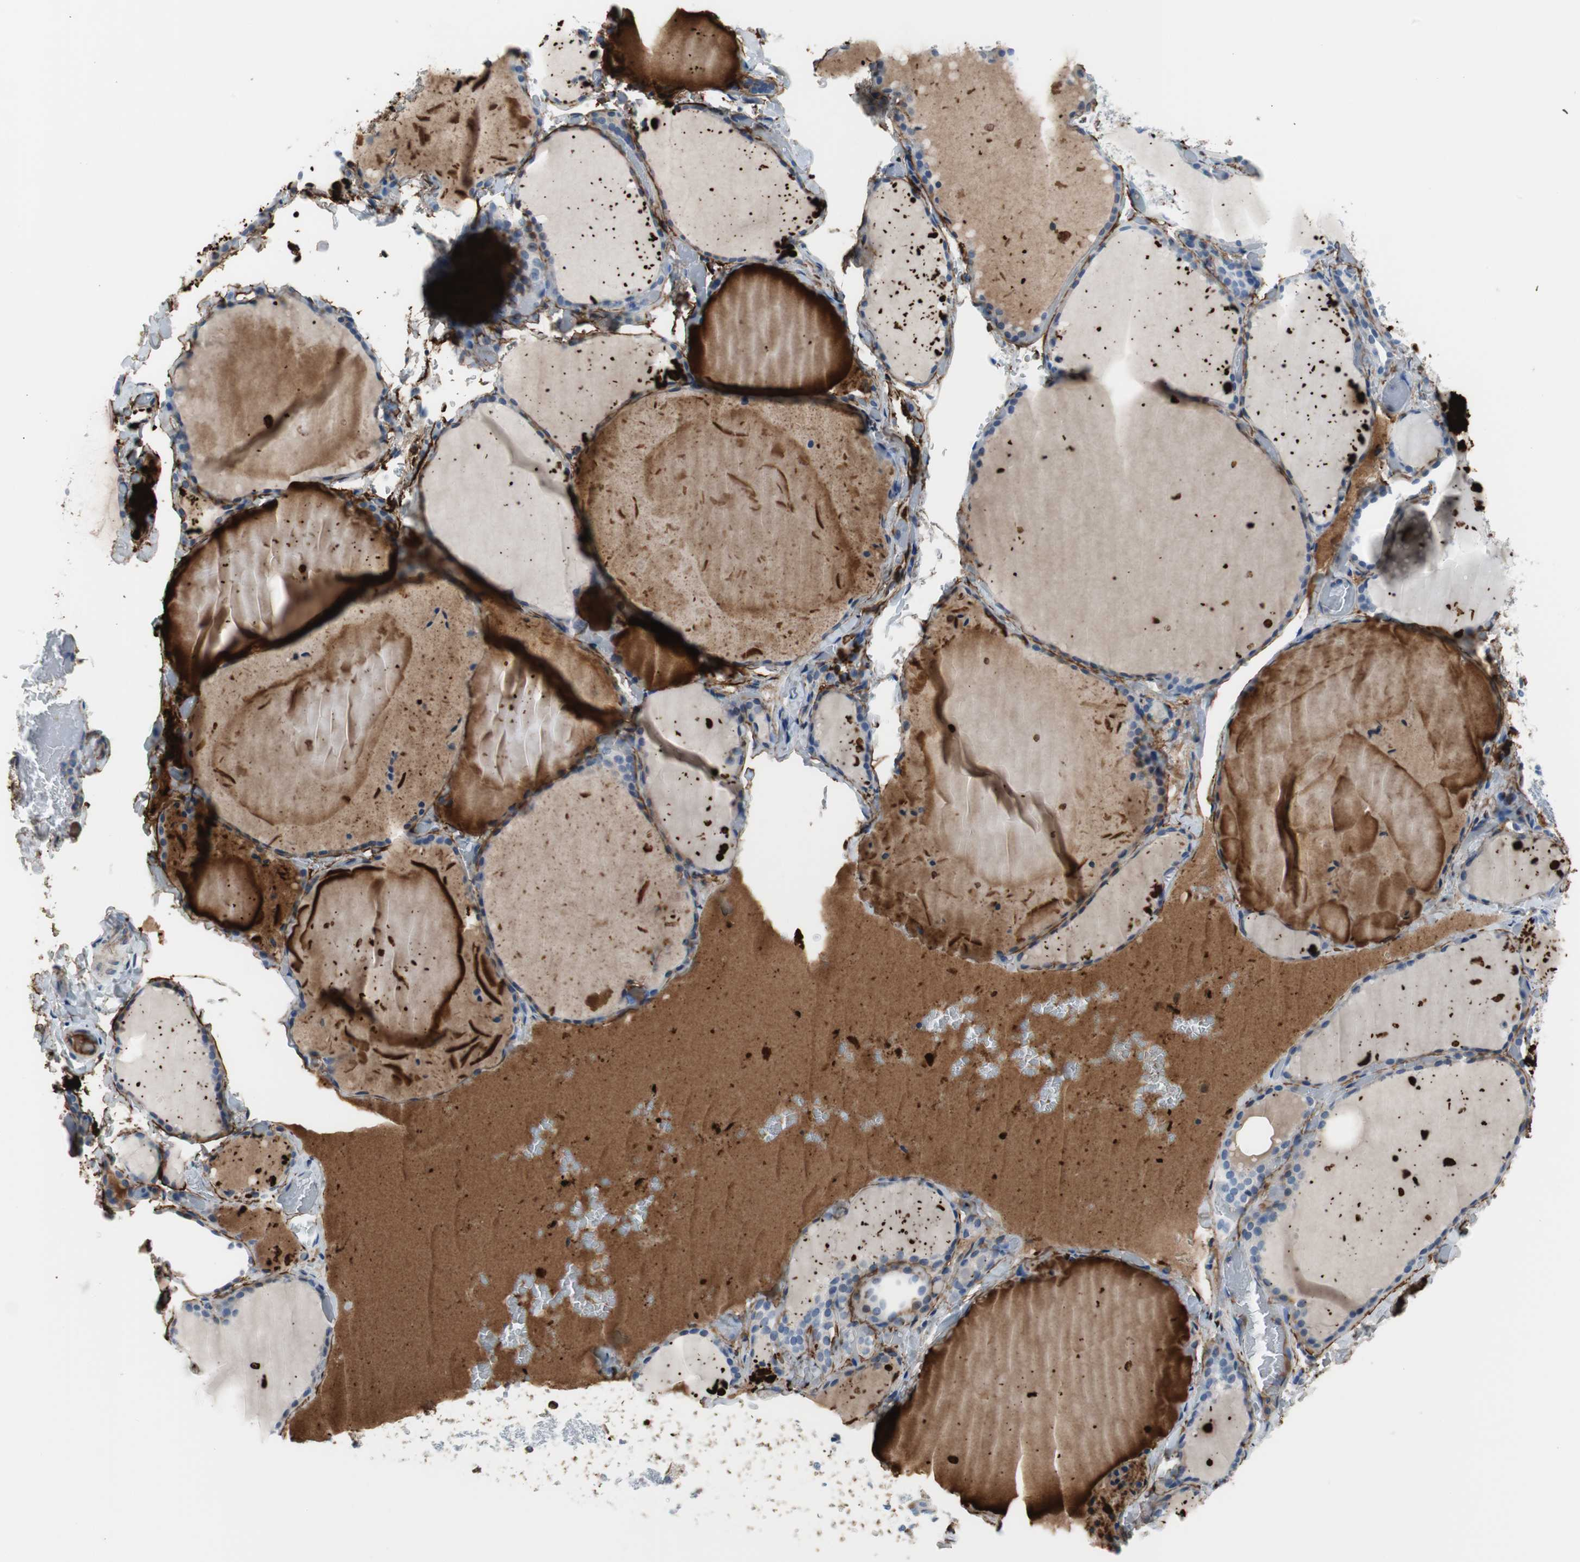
{"staining": {"intensity": "negative", "quantity": "none", "location": "none"}, "tissue": "thyroid gland", "cell_type": "Glandular cells", "image_type": "normal", "snomed": [{"axis": "morphology", "description": "Normal tissue, NOS"}, {"axis": "topography", "description": "Thyroid gland"}], "caption": "This is an IHC image of benign human thyroid gland. There is no expression in glandular cells.", "gene": "APCS", "patient": {"sex": "female", "age": 22}}